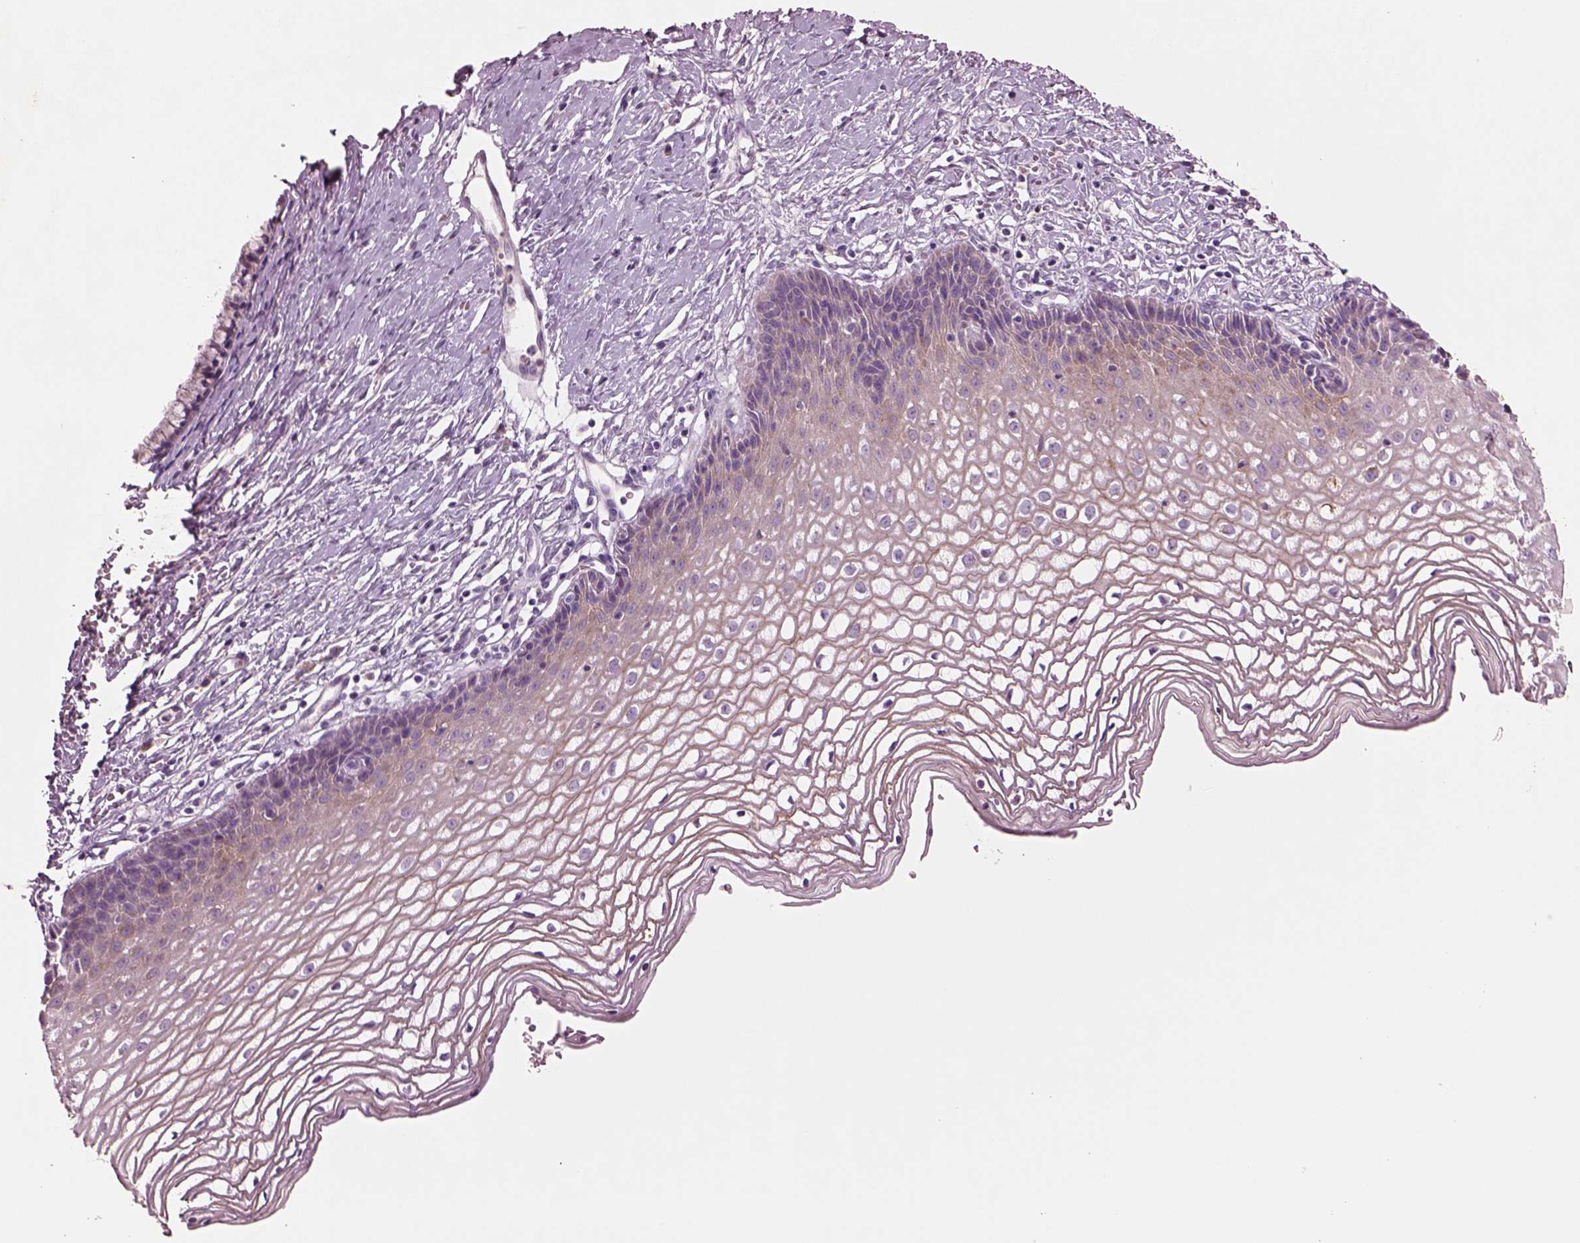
{"staining": {"intensity": "negative", "quantity": "none", "location": "none"}, "tissue": "cervix", "cell_type": "Glandular cells", "image_type": "normal", "snomed": [{"axis": "morphology", "description": "Normal tissue, NOS"}, {"axis": "topography", "description": "Cervix"}], "caption": "Glandular cells show no significant positivity in benign cervix. (Brightfield microscopy of DAB IHC at high magnification).", "gene": "PLPP7", "patient": {"sex": "female", "age": 40}}